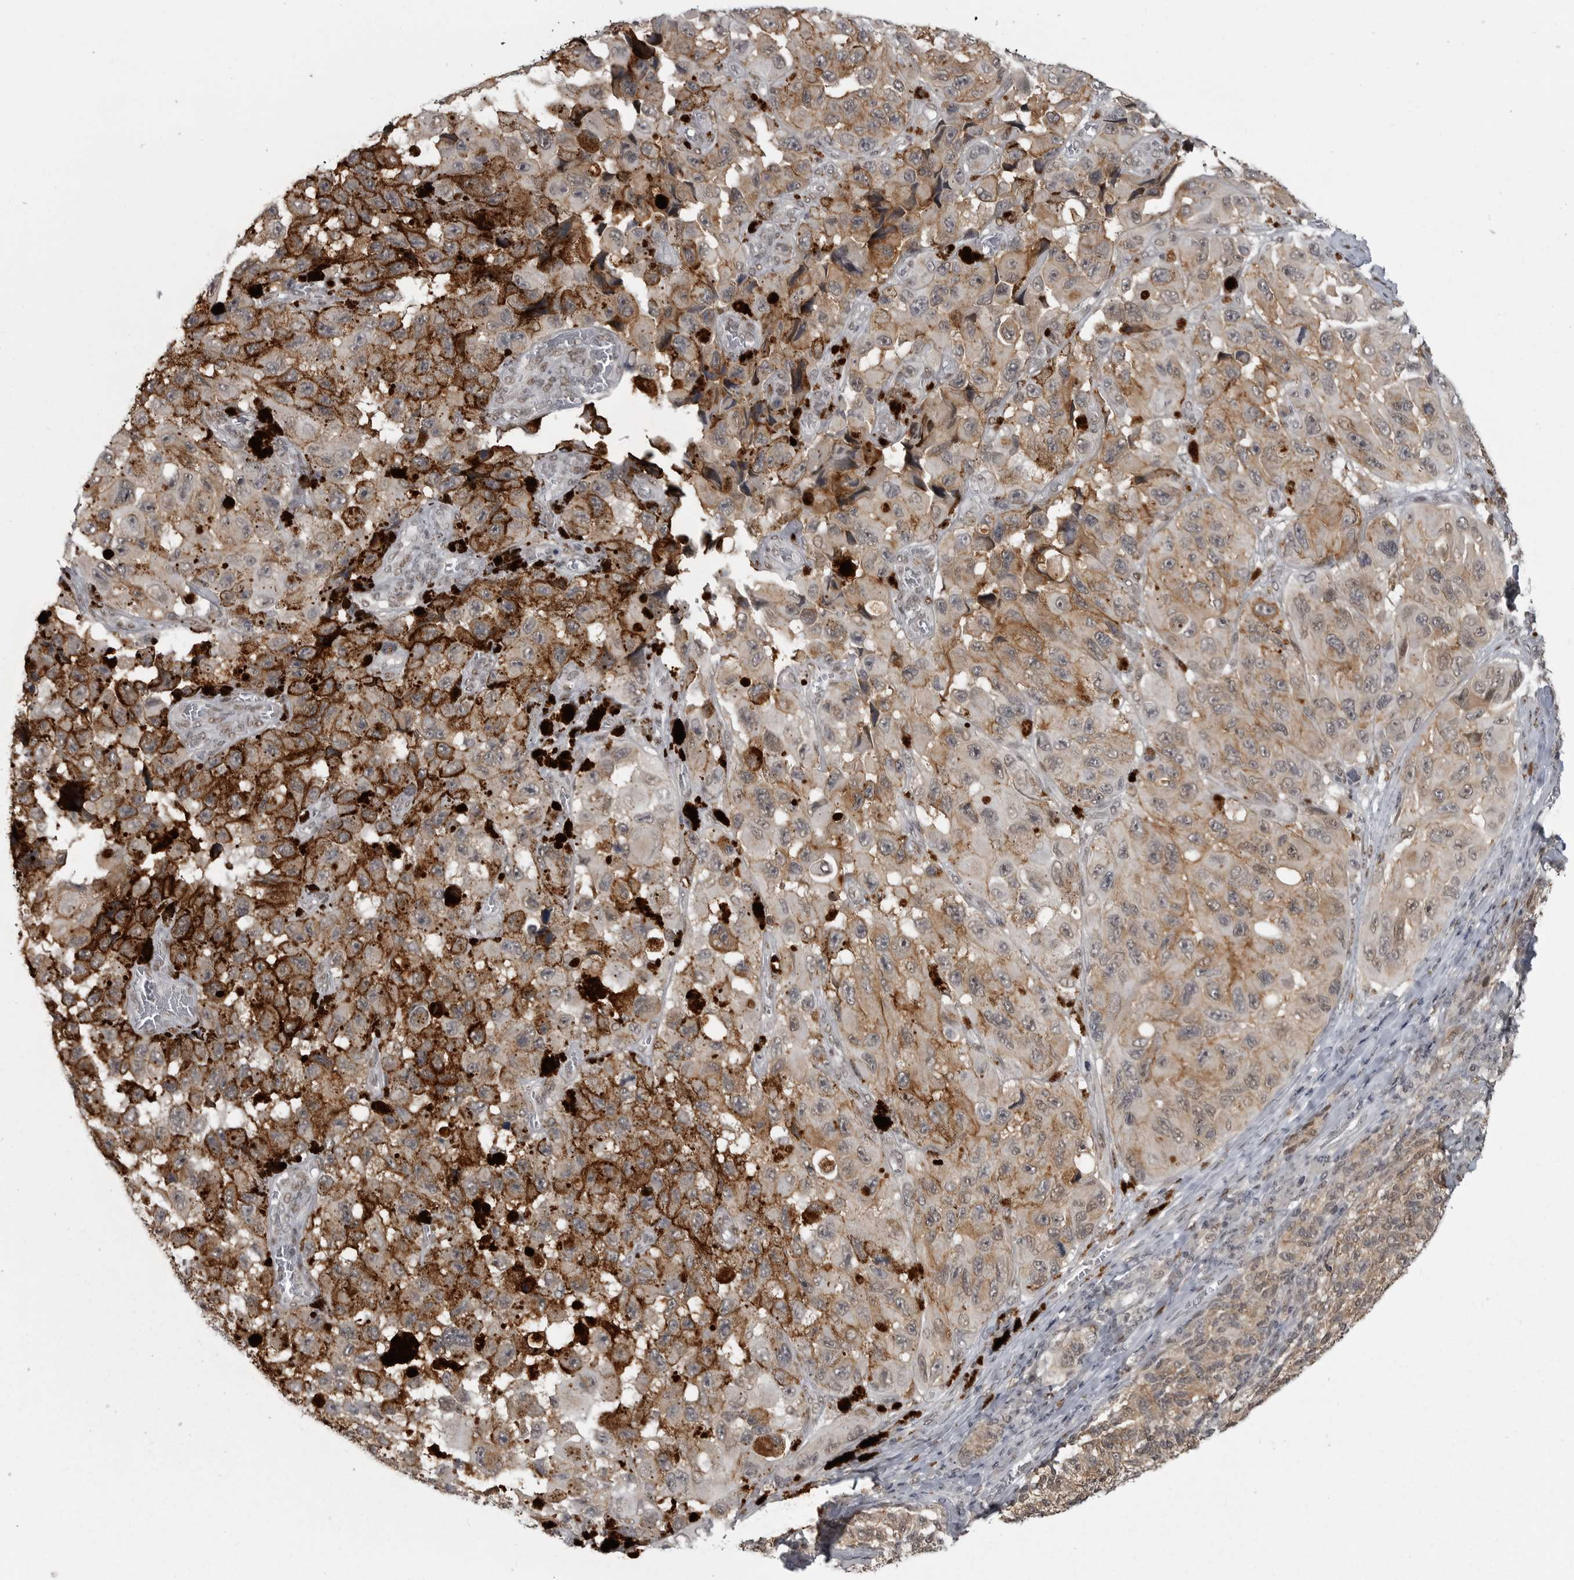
{"staining": {"intensity": "weak", "quantity": "<25%", "location": "cytoplasmic/membranous,nuclear"}, "tissue": "melanoma", "cell_type": "Tumor cells", "image_type": "cancer", "snomed": [{"axis": "morphology", "description": "Malignant melanoma, NOS"}, {"axis": "topography", "description": "Skin"}], "caption": "This is an IHC micrograph of human malignant melanoma. There is no positivity in tumor cells.", "gene": "C8orf58", "patient": {"sex": "female", "age": 73}}